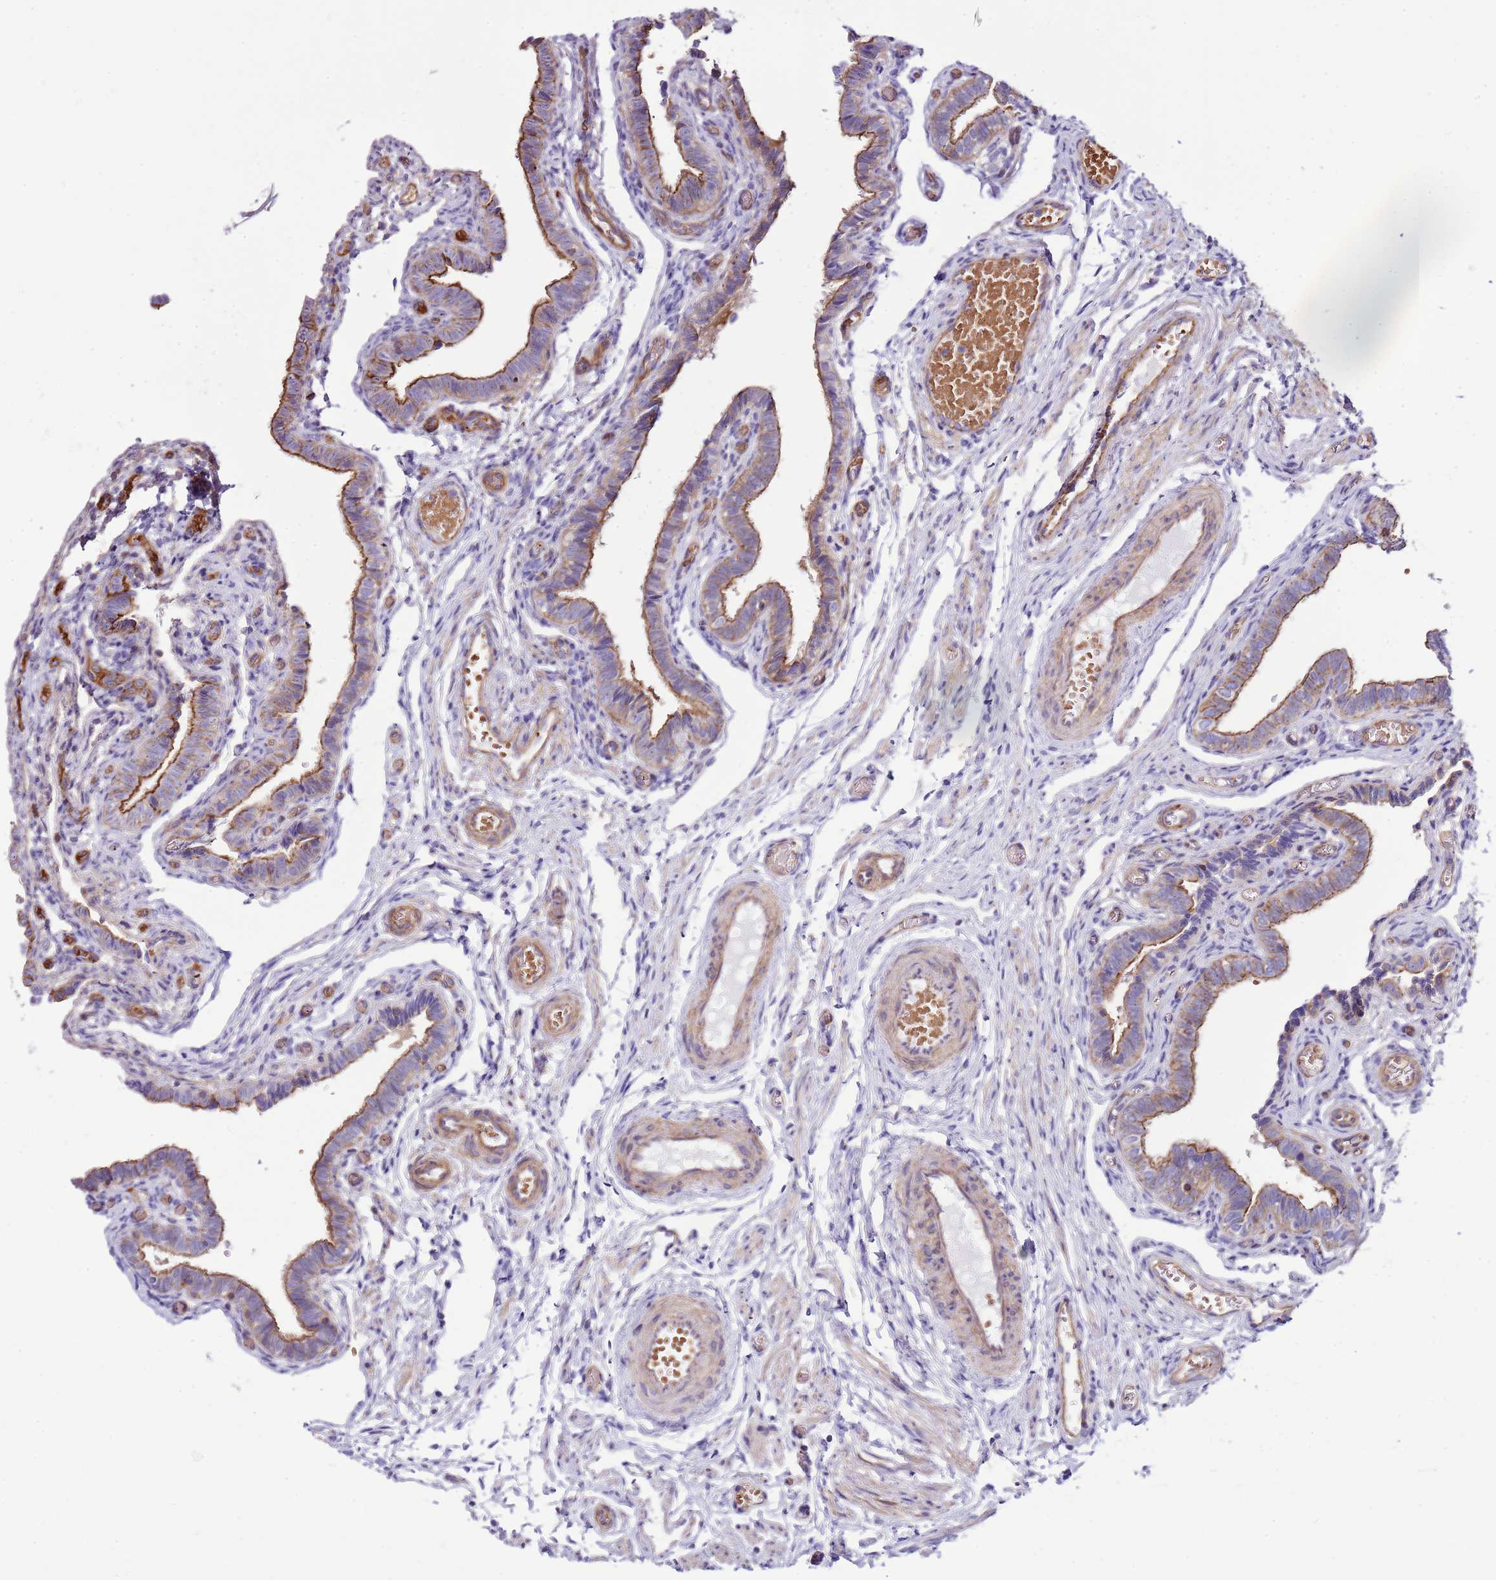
{"staining": {"intensity": "moderate", "quantity": ">75%", "location": "cytoplasmic/membranous"}, "tissue": "fallopian tube", "cell_type": "Glandular cells", "image_type": "normal", "snomed": [{"axis": "morphology", "description": "Normal tissue, NOS"}, {"axis": "topography", "description": "Fallopian tube"}], "caption": "Normal fallopian tube reveals moderate cytoplasmic/membranous expression in about >75% of glandular cells, visualized by immunohistochemistry.", "gene": "GFRAL", "patient": {"sex": "female", "age": 36}}